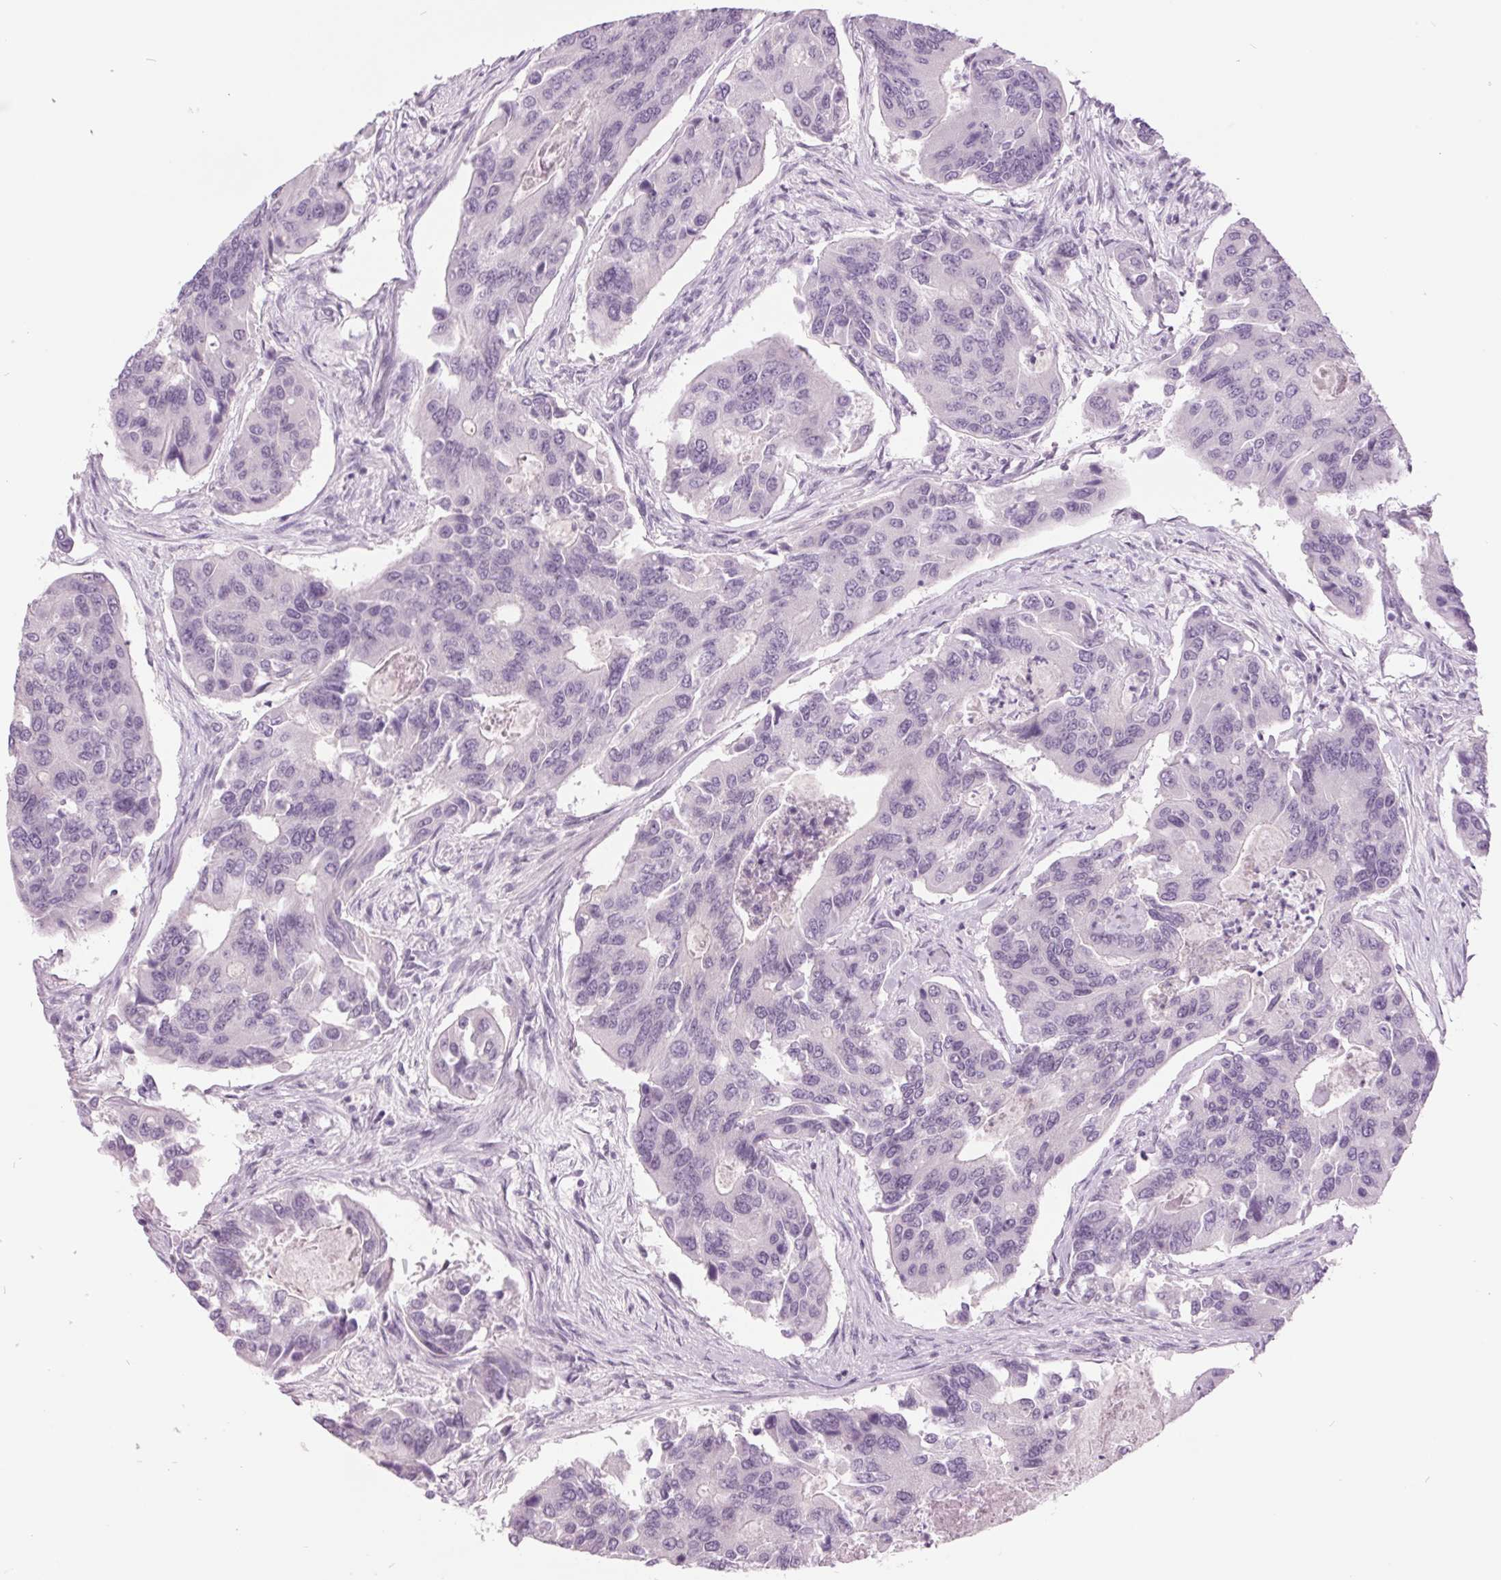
{"staining": {"intensity": "negative", "quantity": "none", "location": "none"}, "tissue": "colorectal cancer", "cell_type": "Tumor cells", "image_type": "cancer", "snomed": [{"axis": "morphology", "description": "Adenocarcinoma, NOS"}, {"axis": "topography", "description": "Colon"}], "caption": "This photomicrograph is of adenocarcinoma (colorectal) stained with immunohistochemistry to label a protein in brown with the nuclei are counter-stained blue. There is no expression in tumor cells.", "gene": "ODAD2", "patient": {"sex": "female", "age": 67}}